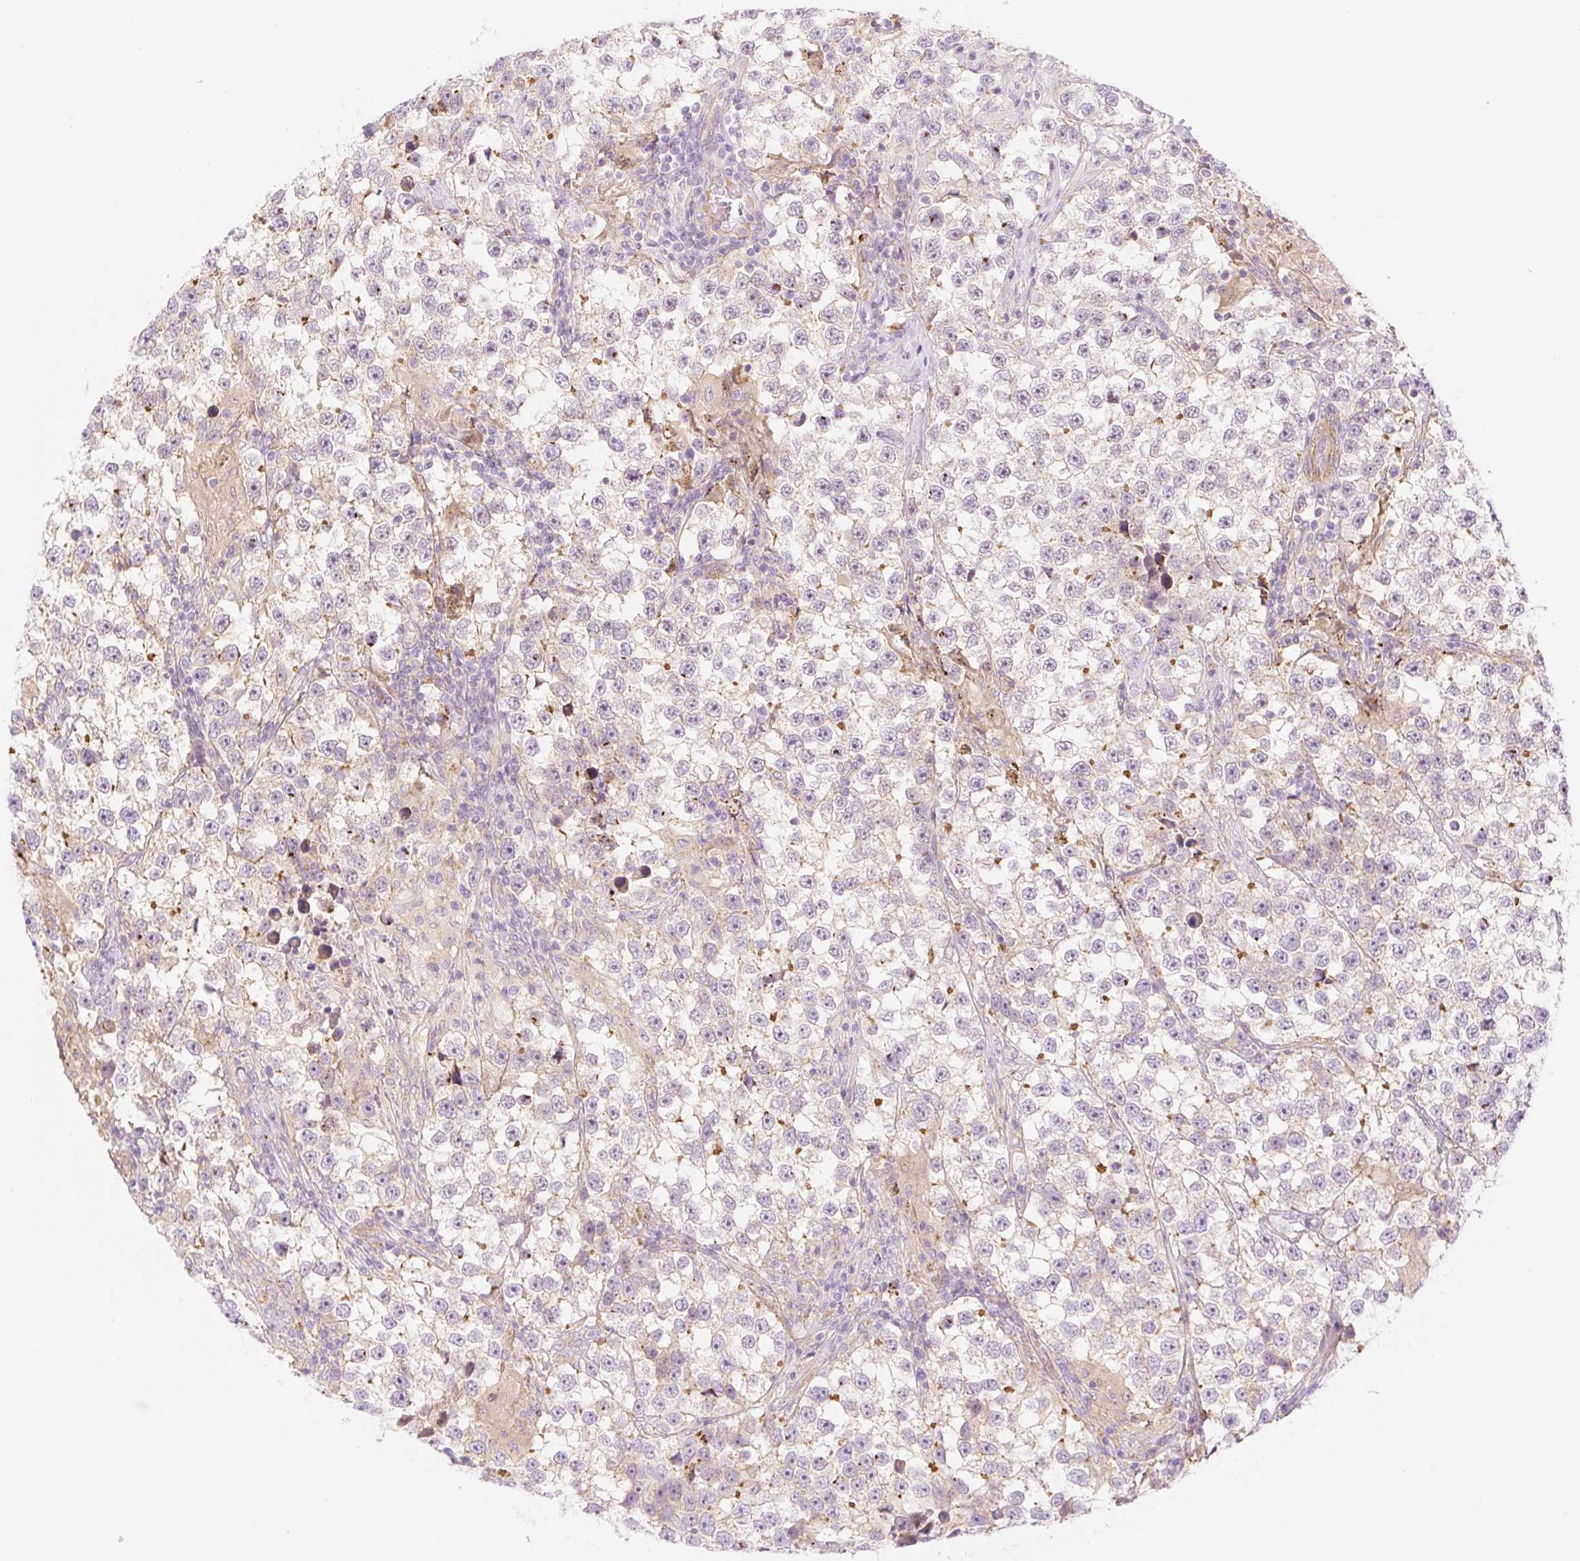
{"staining": {"intensity": "negative", "quantity": "none", "location": "none"}, "tissue": "testis cancer", "cell_type": "Tumor cells", "image_type": "cancer", "snomed": [{"axis": "morphology", "description": "Seminoma, NOS"}, {"axis": "topography", "description": "Testis"}], "caption": "Protein analysis of testis cancer shows no significant staining in tumor cells.", "gene": "NLRP5", "patient": {"sex": "male", "age": 46}}